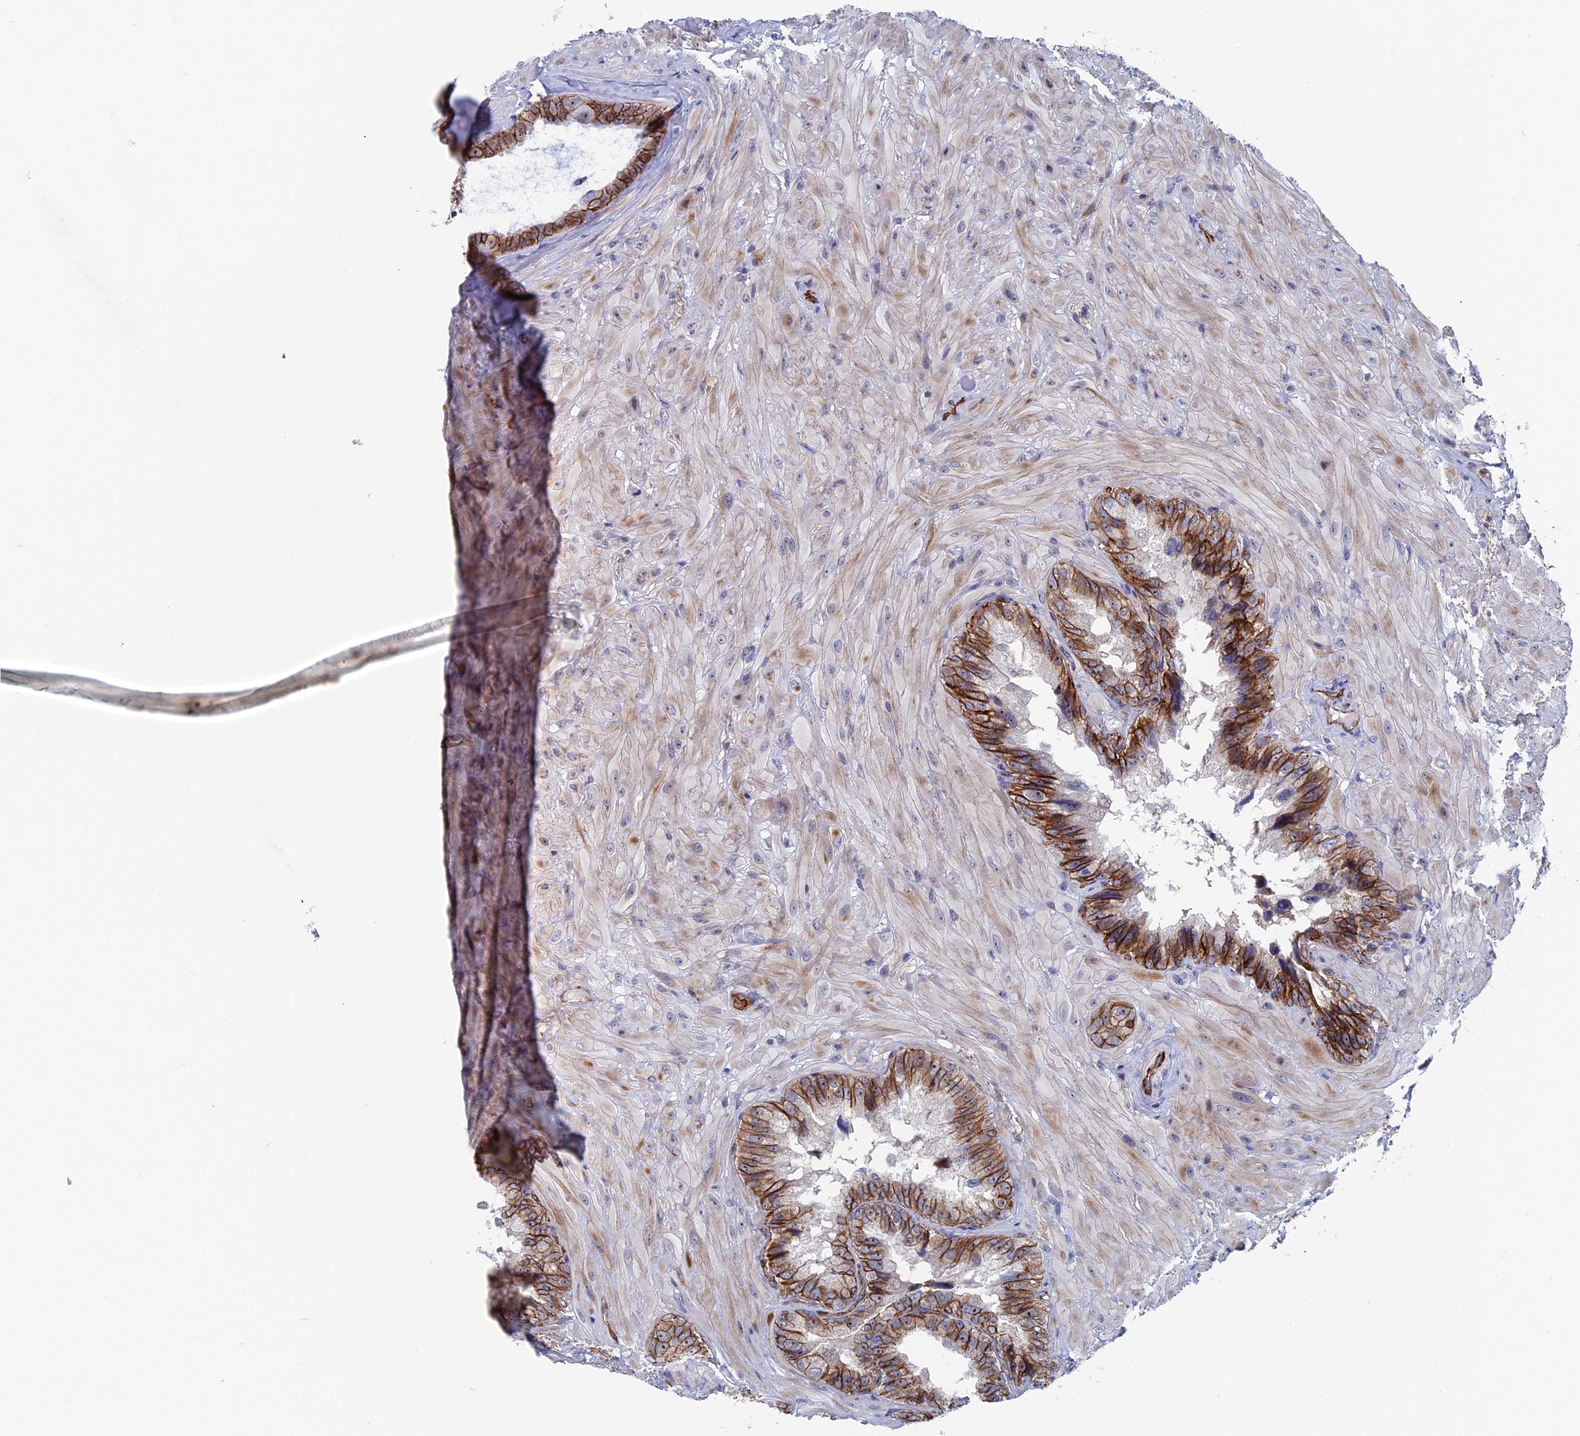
{"staining": {"intensity": "strong", "quantity": ">75%", "location": "cytoplasmic/membranous"}, "tissue": "seminal vesicle", "cell_type": "Glandular cells", "image_type": "normal", "snomed": [{"axis": "morphology", "description": "Normal tissue, NOS"}, {"axis": "topography", "description": "Seminal veicle"}, {"axis": "topography", "description": "Peripheral nerve tissue"}], "caption": "Unremarkable seminal vesicle demonstrates strong cytoplasmic/membranous expression in approximately >75% of glandular cells, visualized by immunohistochemistry. (Brightfield microscopy of DAB IHC at high magnification).", "gene": "EXOSC9", "patient": {"sex": "male", "age": 67}}